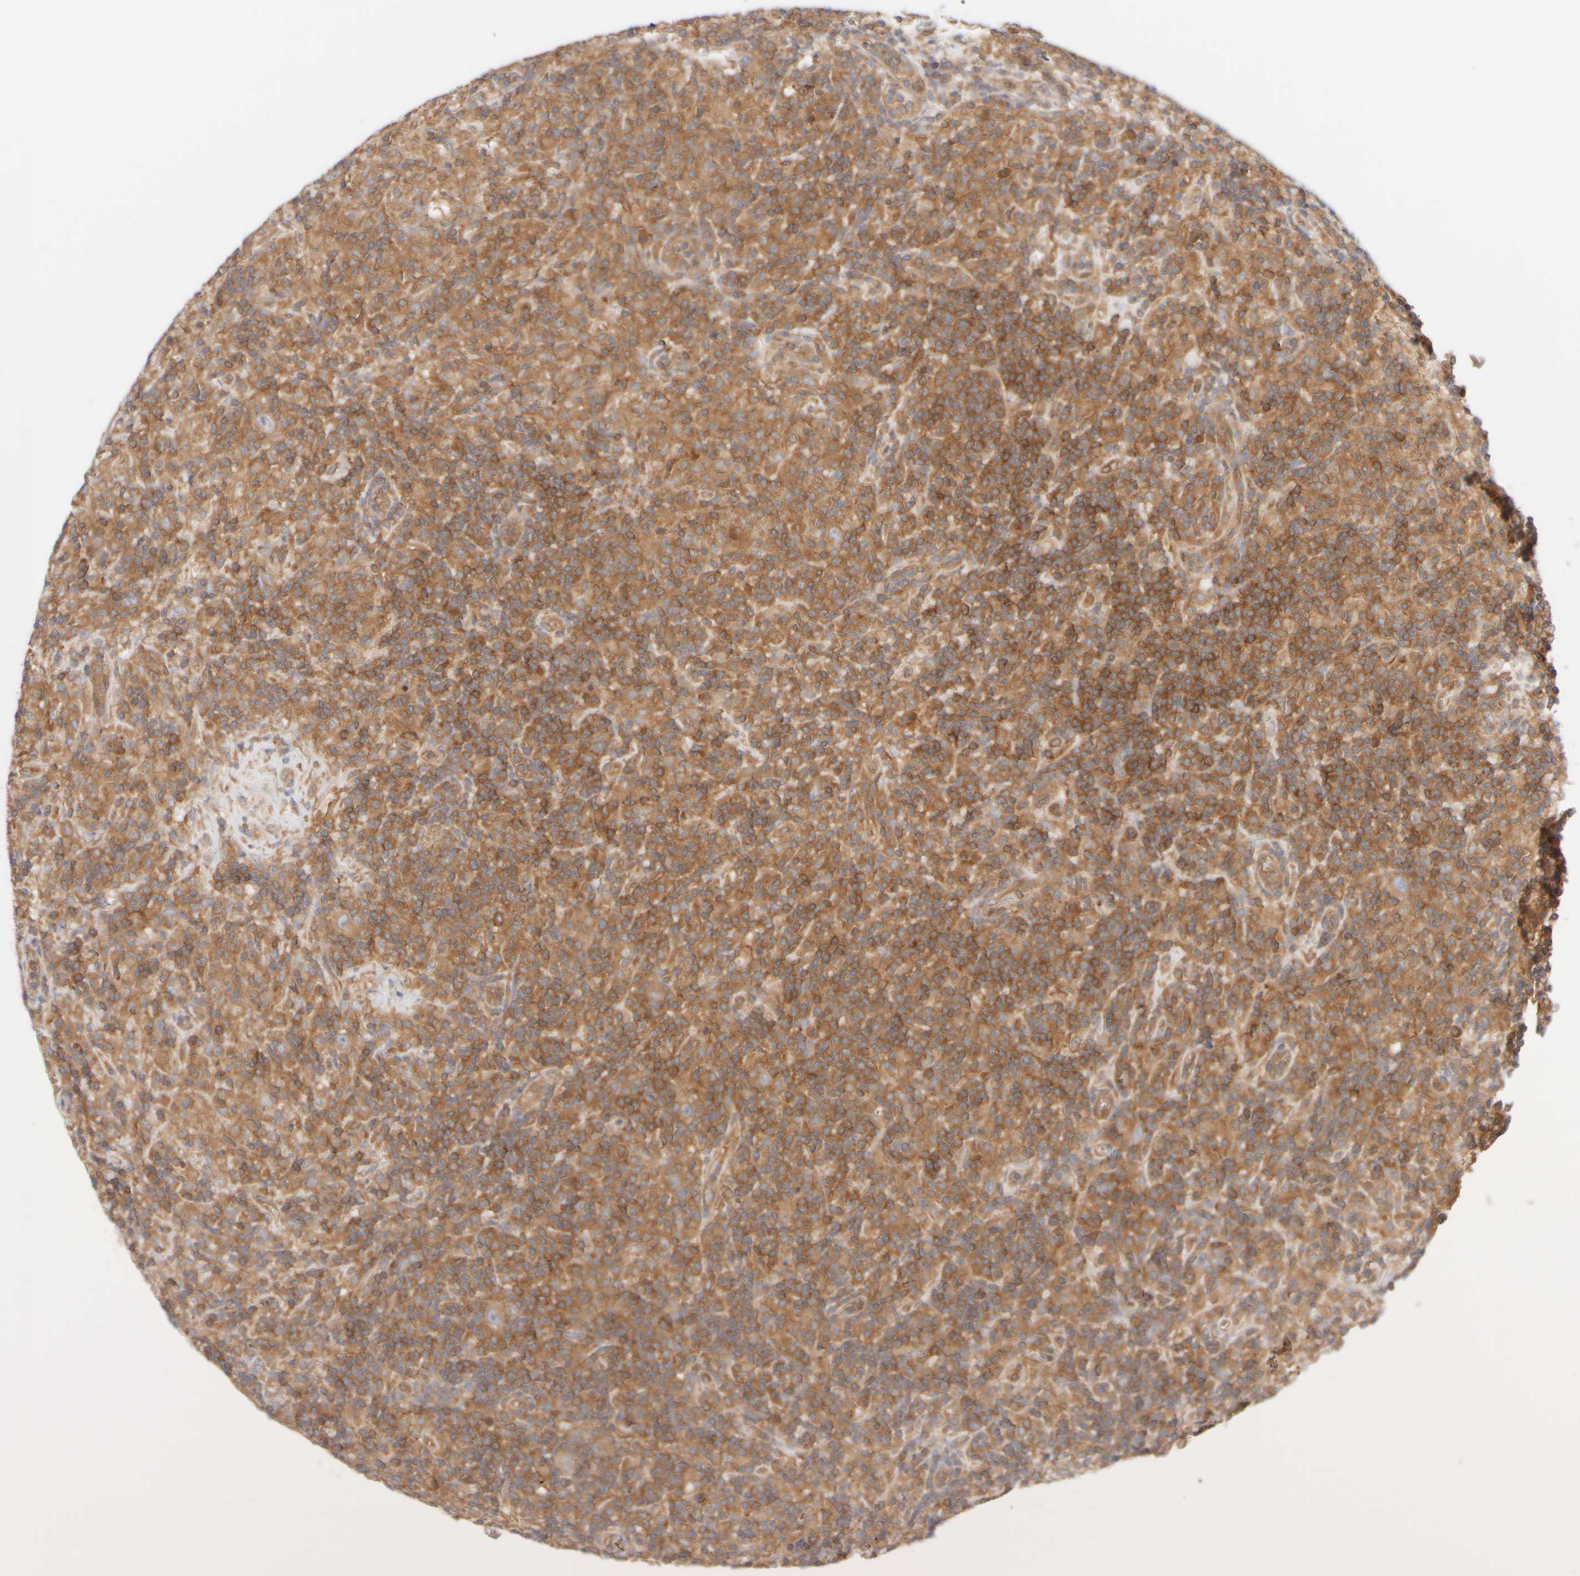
{"staining": {"intensity": "moderate", "quantity": ">75%", "location": "cytoplasmic/membranous"}, "tissue": "lymphoma", "cell_type": "Tumor cells", "image_type": "cancer", "snomed": [{"axis": "morphology", "description": "Hodgkin's disease, NOS"}, {"axis": "topography", "description": "Lymph node"}], "caption": "Protein expression analysis of human lymphoma reveals moderate cytoplasmic/membranous staining in approximately >75% of tumor cells. The staining is performed using DAB brown chromogen to label protein expression. The nuclei are counter-stained blue using hematoxylin.", "gene": "RABEP1", "patient": {"sex": "male", "age": 70}}